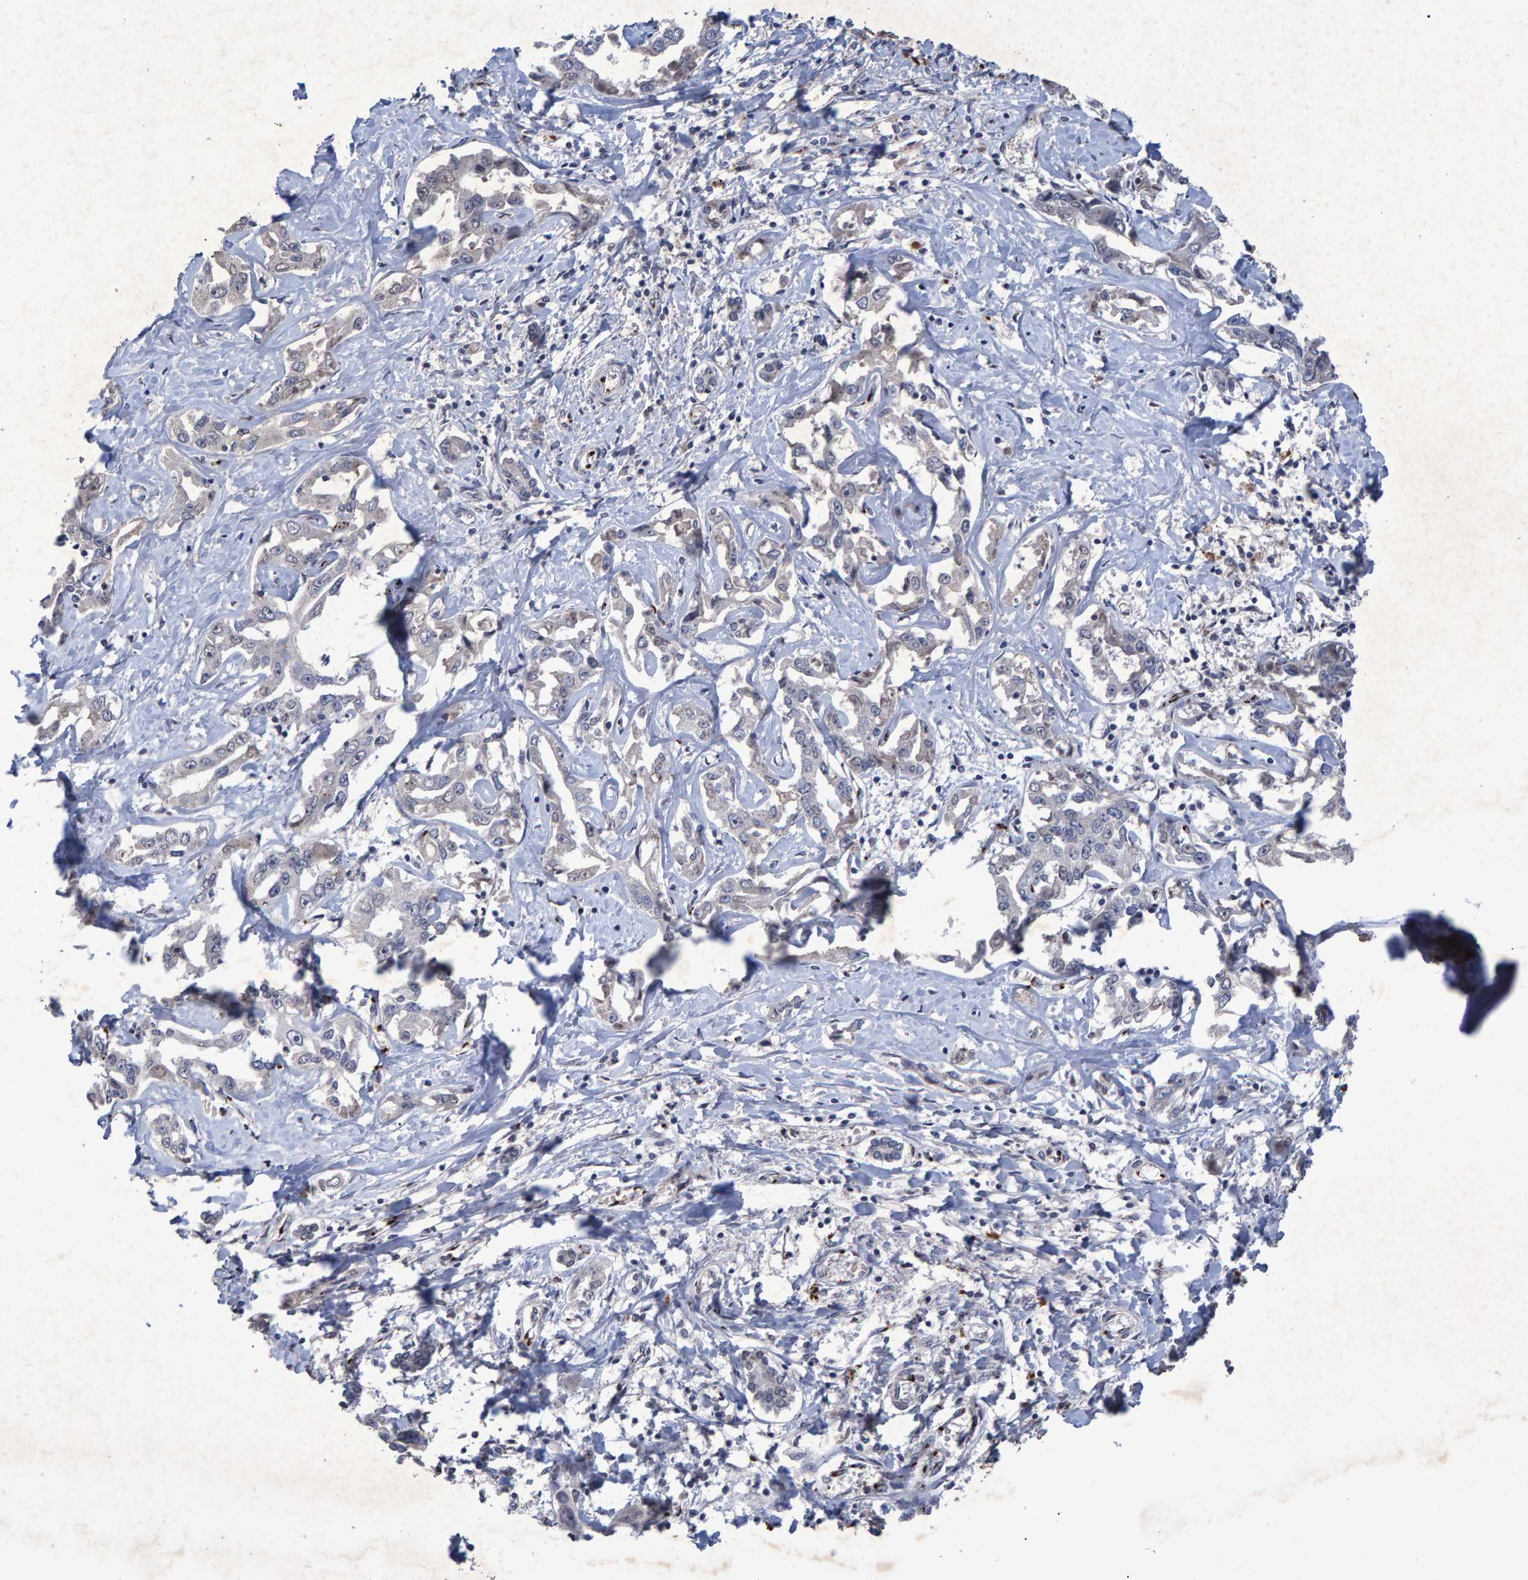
{"staining": {"intensity": "negative", "quantity": "none", "location": "none"}, "tissue": "liver cancer", "cell_type": "Tumor cells", "image_type": "cancer", "snomed": [{"axis": "morphology", "description": "Cholangiocarcinoma"}, {"axis": "topography", "description": "Liver"}], "caption": "Immunohistochemistry histopathology image of liver cholangiocarcinoma stained for a protein (brown), which demonstrates no positivity in tumor cells.", "gene": "GALC", "patient": {"sex": "male", "age": 59}}